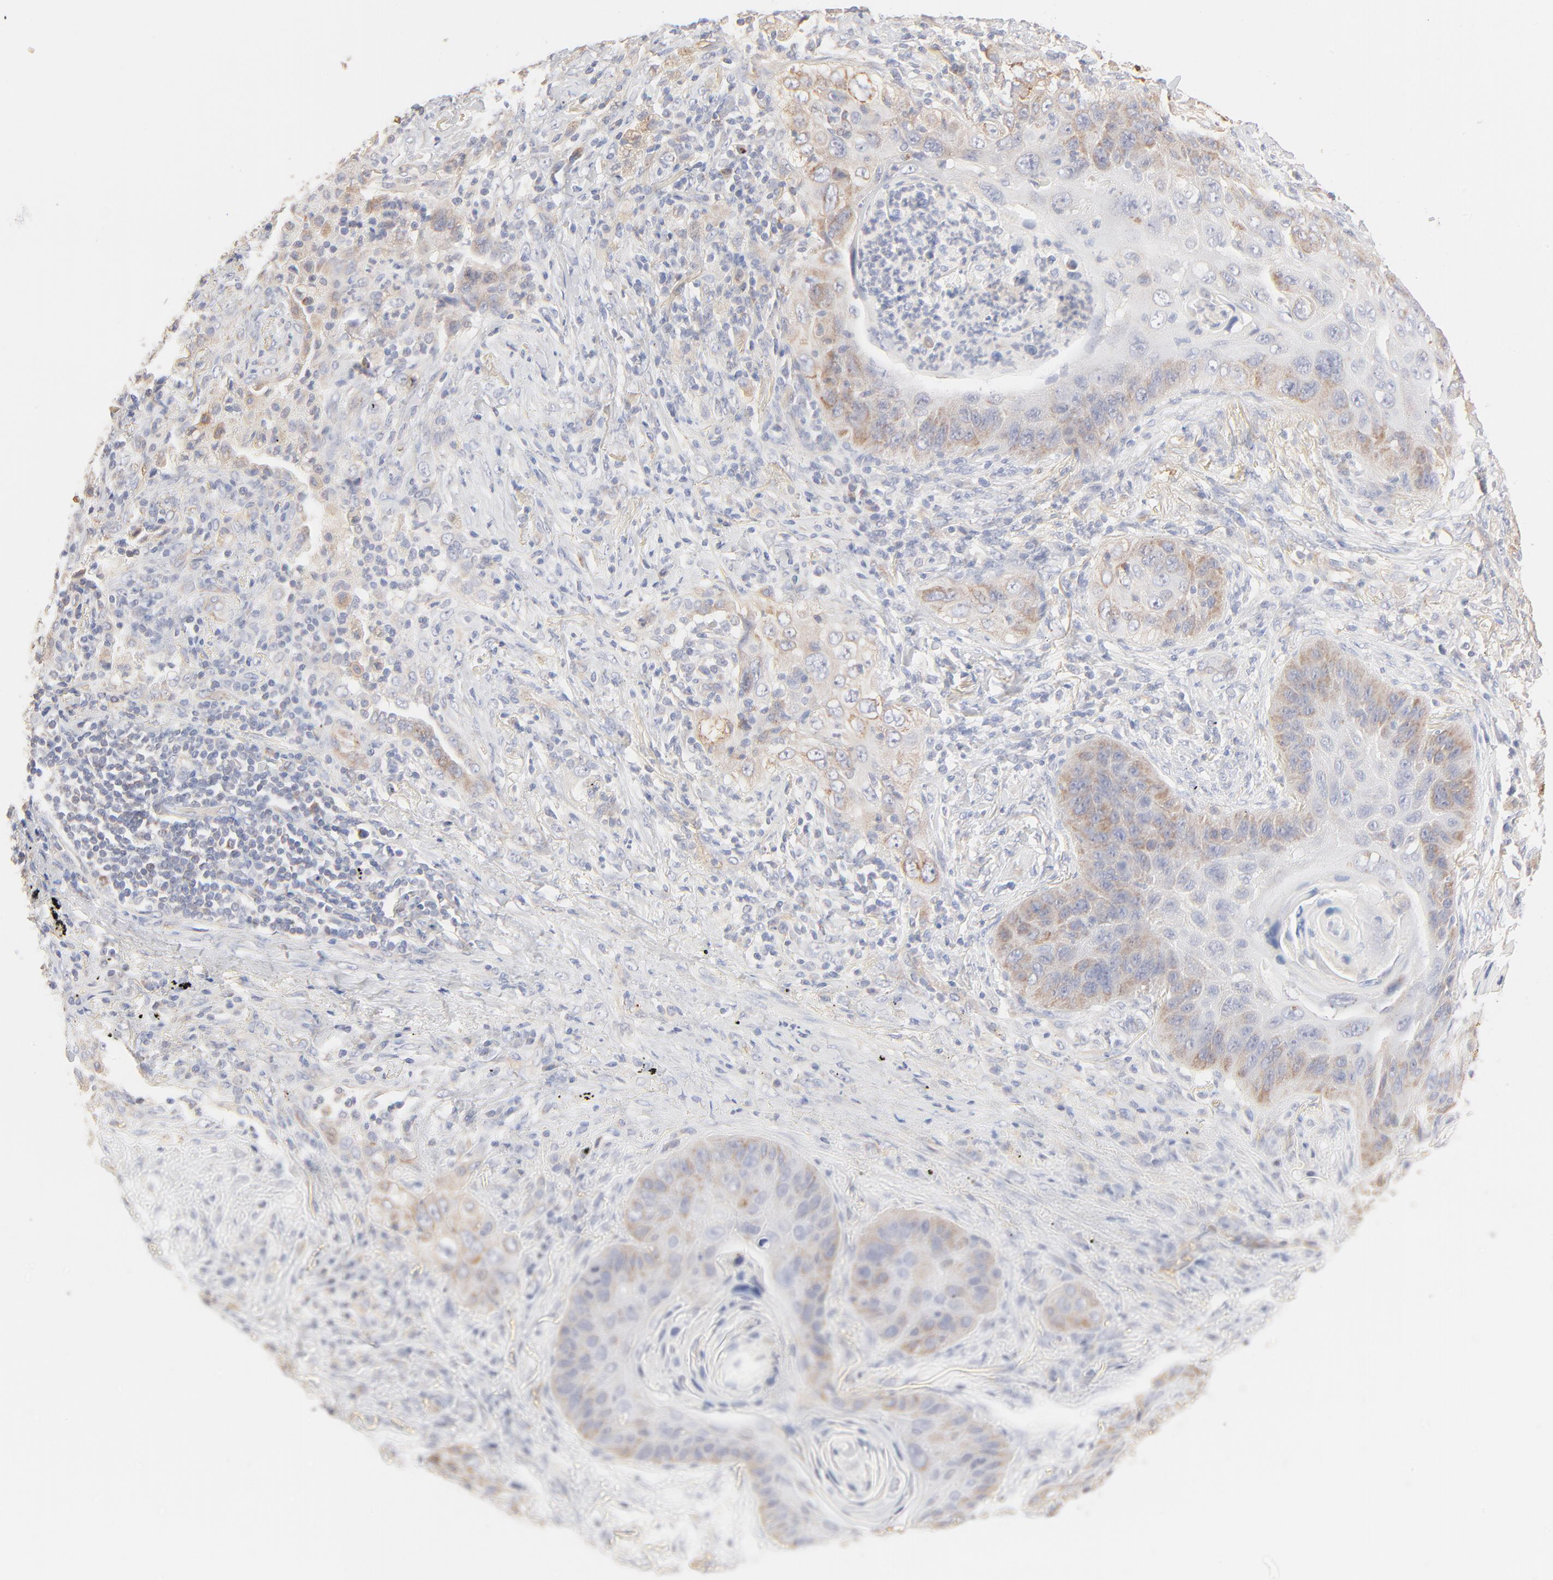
{"staining": {"intensity": "weak", "quantity": "<25%", "location": "cytoplasmic/membranous"}, "tissue": "lung cancer", "cell_type": "Tumor cells", "image_type": "cancer", "snomed": [{"axis": "morphology", "description": "Squamous cell carcinoma, NOS"}, {"axis": "topography", "description": "Lung"}], "caption": "IHC histopathology image of neoplastic tissue: lung cancer stained with DAB reveals no significant protein expression in tumor cells.", "gene": "SPTB", "patient": {"sex": "female", "age": 67}}